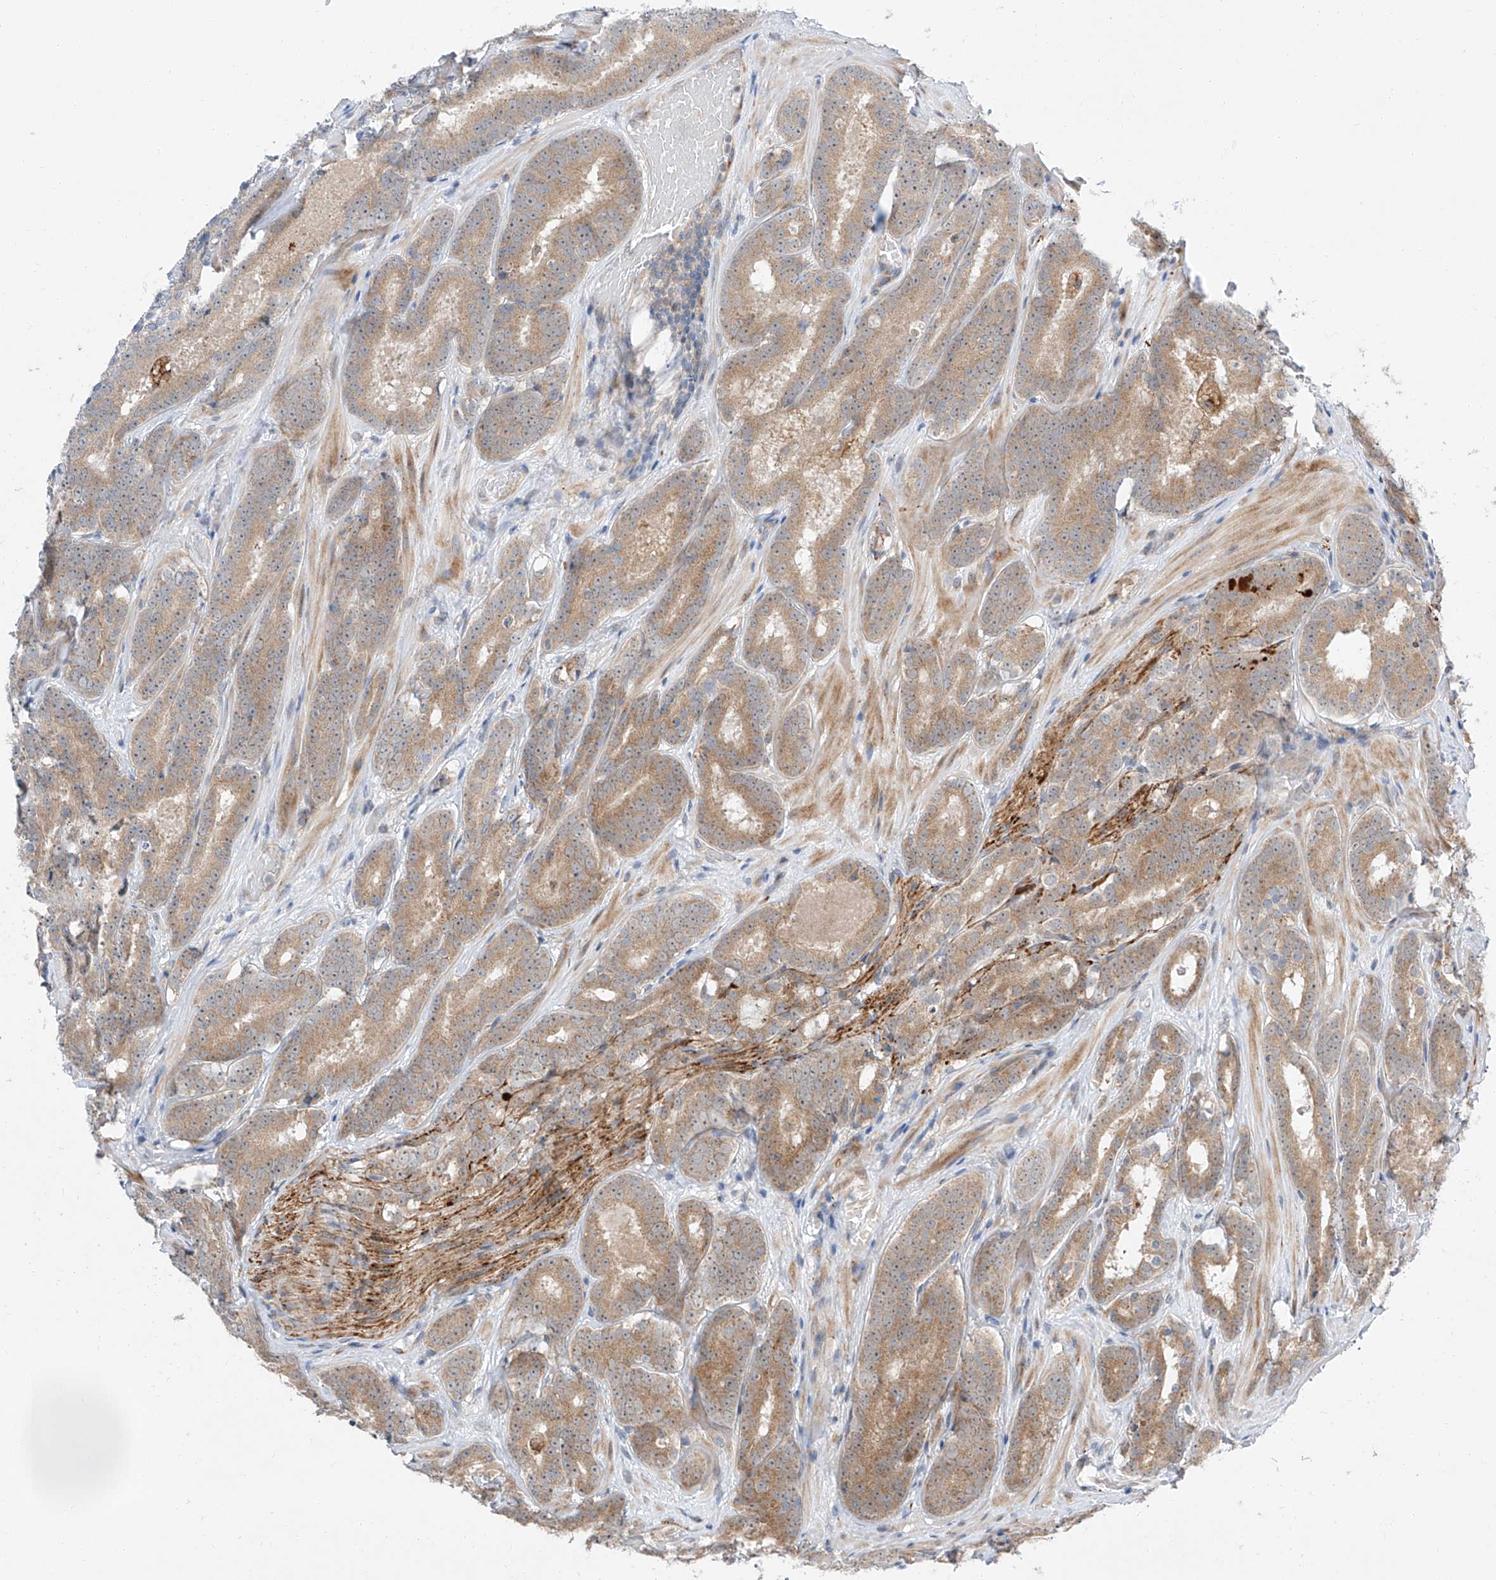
{"staining": {"intensity": "moderate", "quantity": ">75%", "location": "cytoplasmic/membranous,nuclear"}, "tissue": "prostate cancer", "cell_type": "Tumor cells", "image_type": "cancer", "snomed": [{"axis": "morphology", "description": "Adenocarcinoma, High grade"}, {"axis": "topography", "description": "Prostate"}], "caption": "Human prostate cancer stained with a protein marker demonstrates moderate staining in tumor cells.", "gene": "CLDND1", "patient": {"sex": "male", "age": 57}}